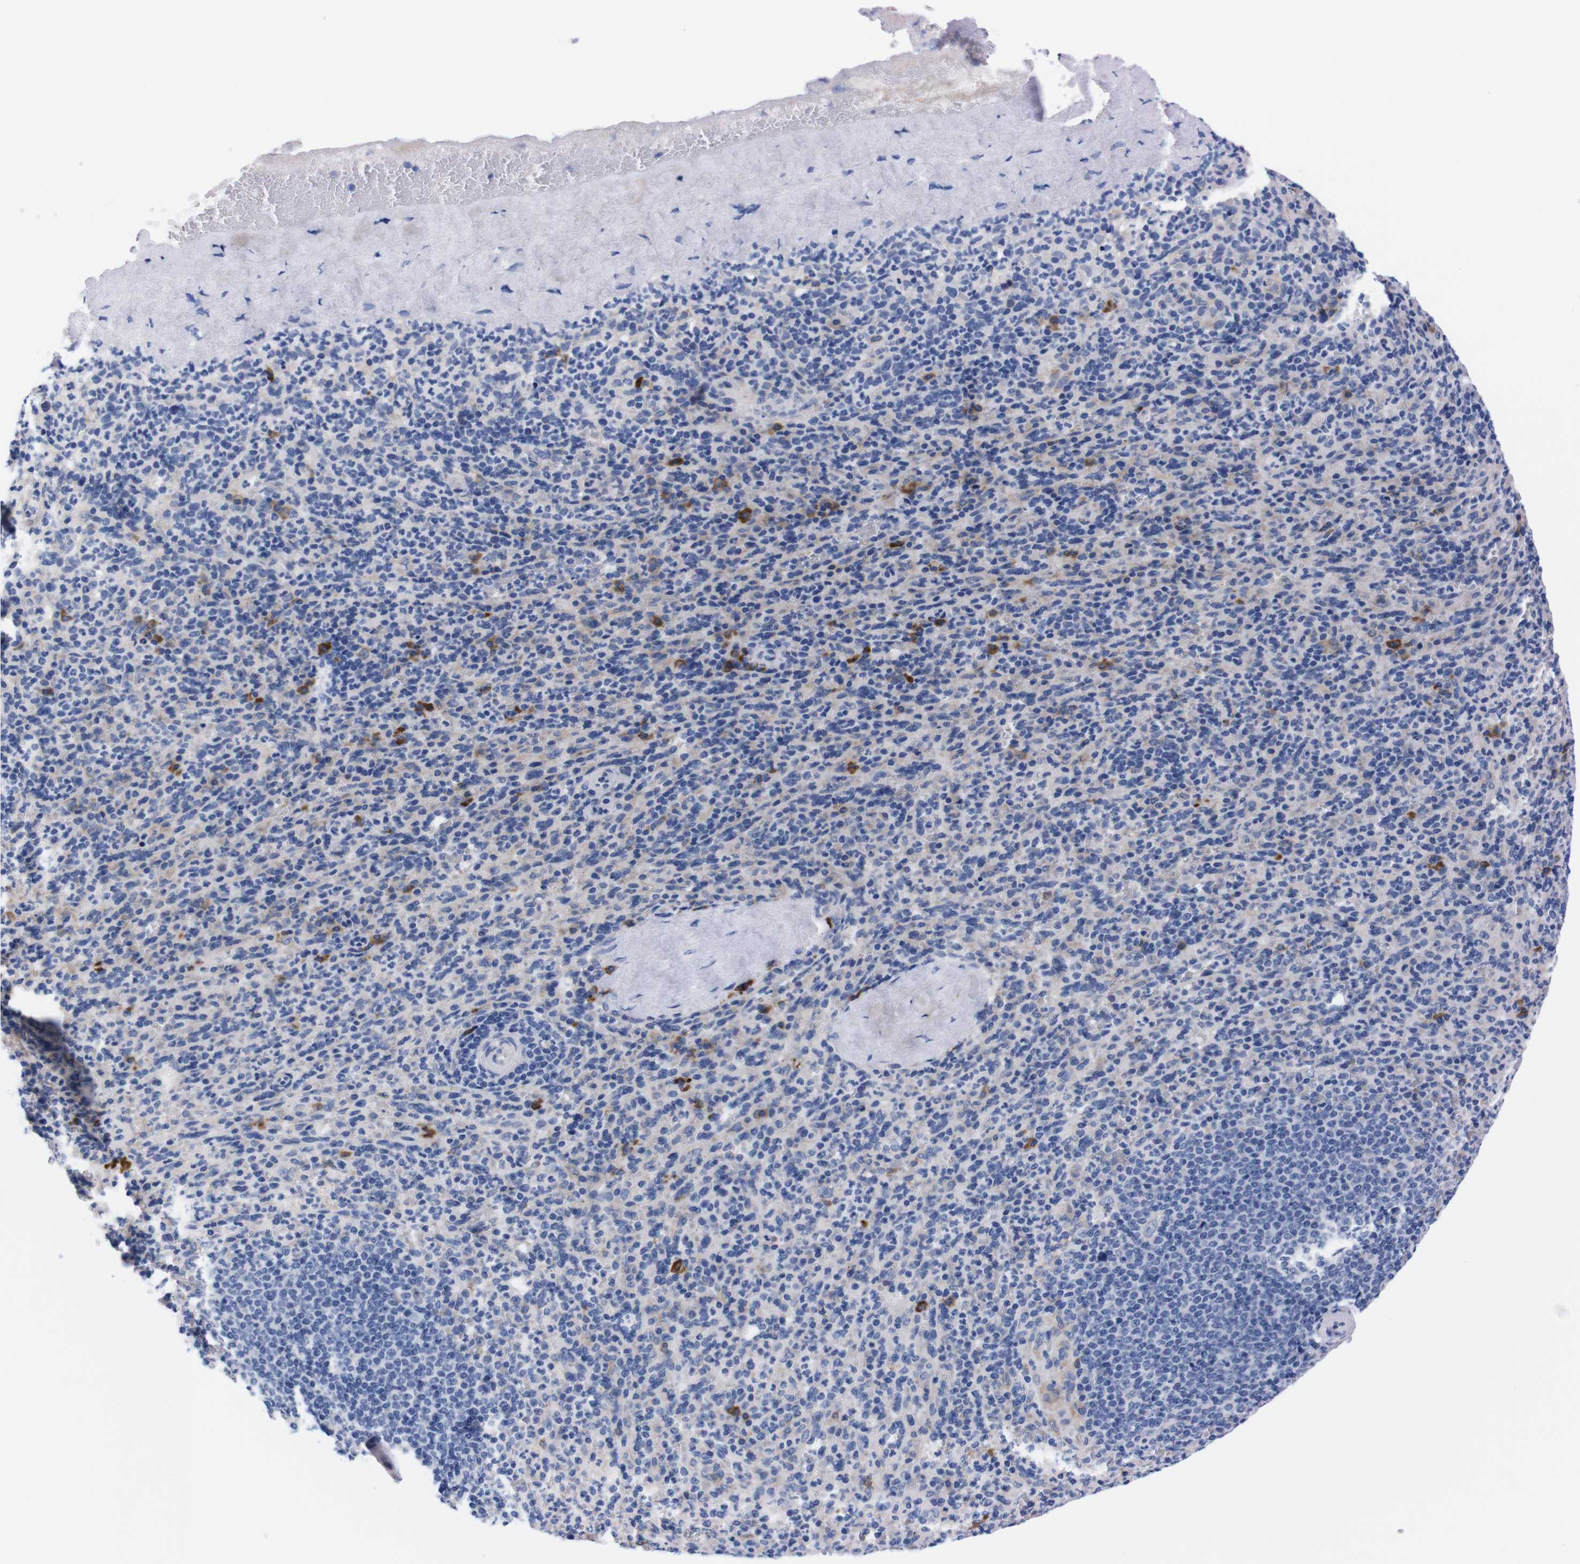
{"staining": {"intensity": "strong", "quantity": "<25%", "location": "cytoplasmic/membranous"}, "tissue": "spleen", "cell_type": "Cells in red pulp", "image_type": "normal", "snomed": [{"axis": "morphology", "description": "Normal tissue, NOS"}, {"axis": "topography", "description": "Spleen"}], "caption": "DAB (3,3'-diaminobenzidine) immunohistochemical staining of normal human spleen displays strong cytoplasmic/membranous protein positivity in approximately <25% of cells in red pulp. Using DAB (3,3'-diaminobenzidine) (brown) and hematoxylin (blue) stains, captured at high magnification using brightfield microscopy.", "gene": "NEBL", "patient": {"sex": "male", "age": 36}}